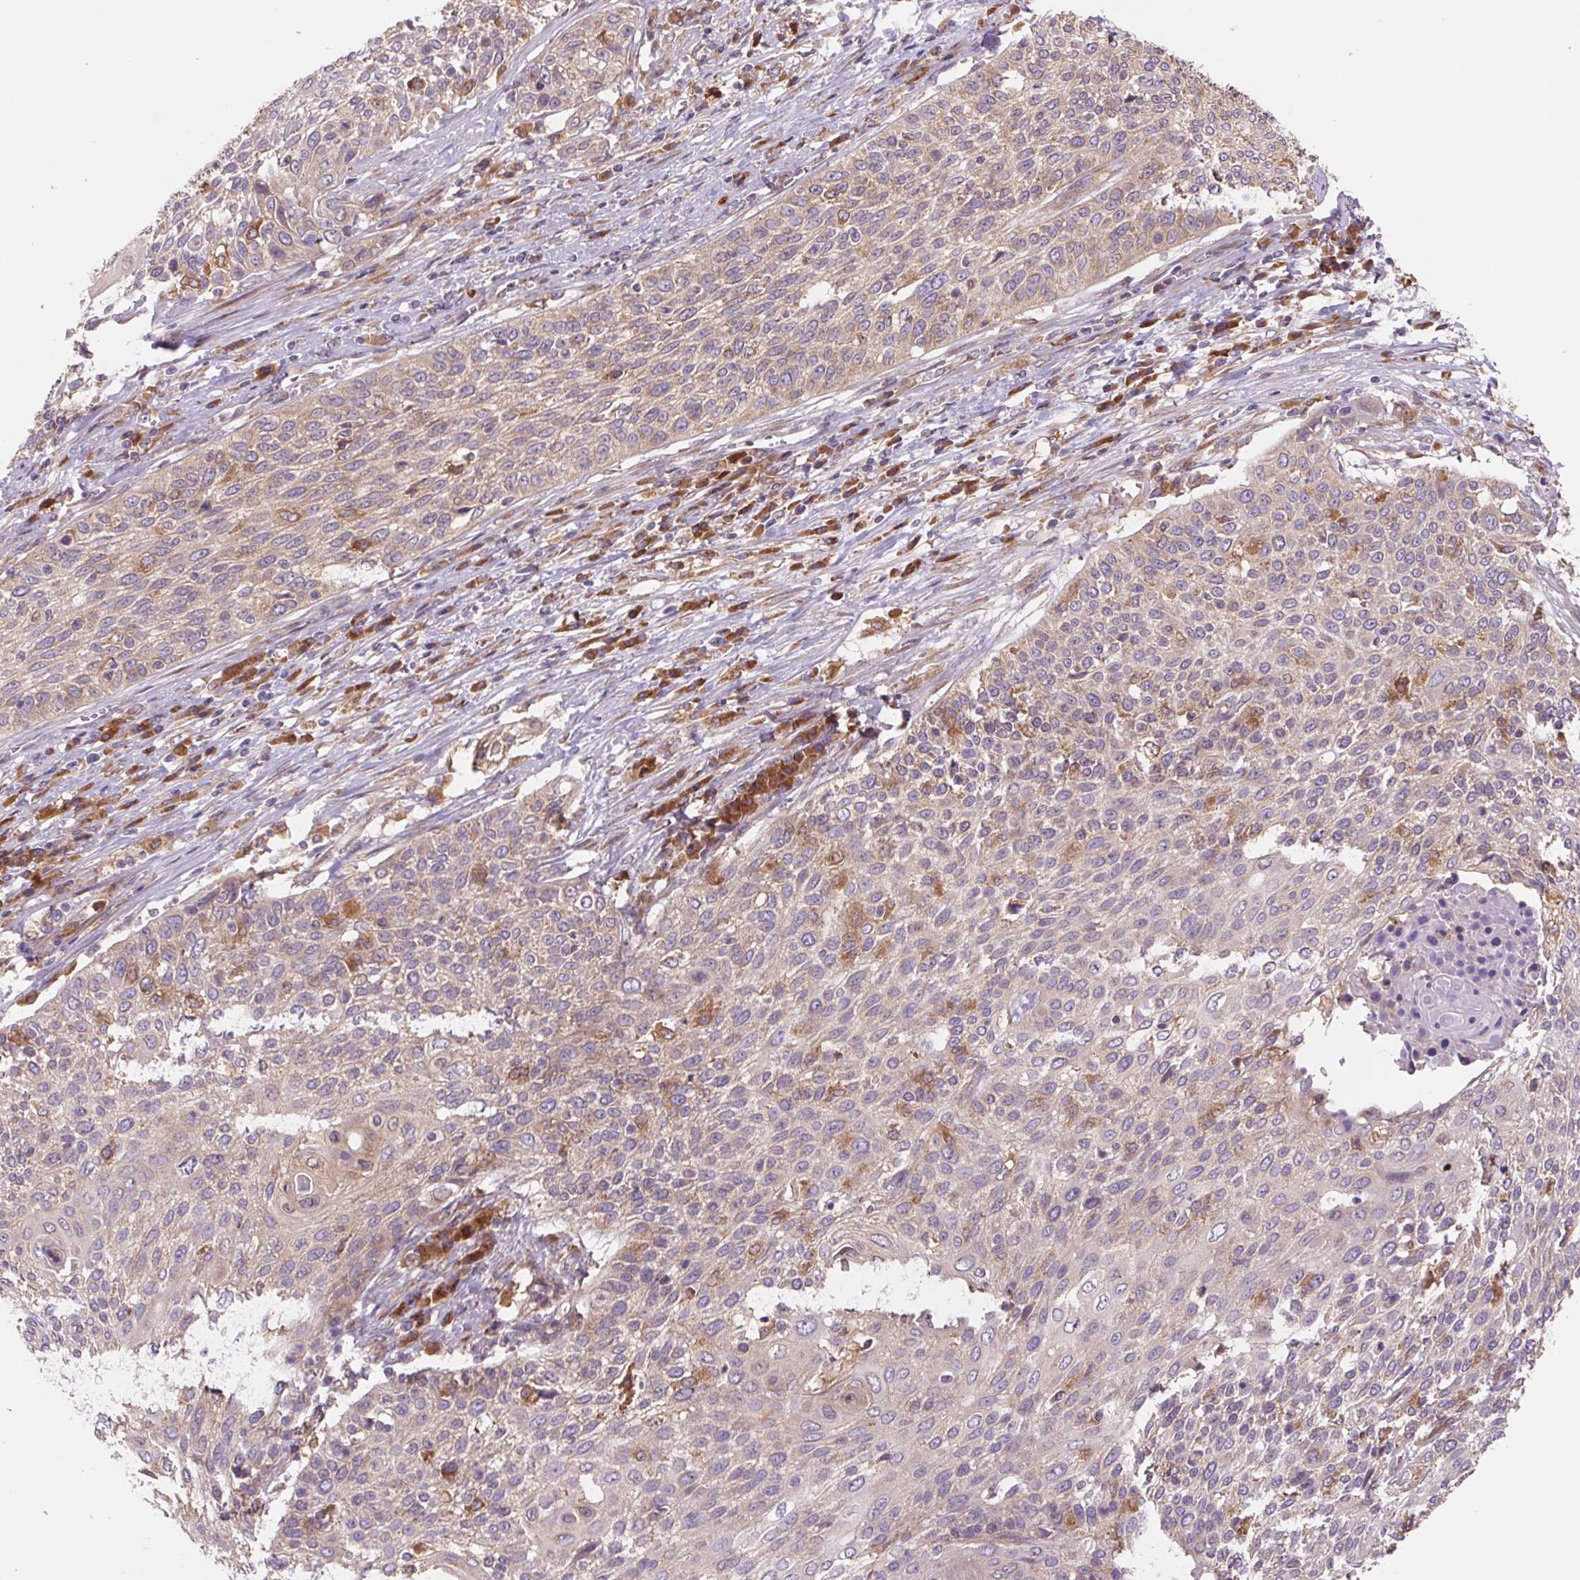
{"staining": {"intensity": "weak", "quantity": "25%-75%", "location": "cytoplasmic/membranous"}, "tissue": "cervical cancer", "cell_type": "Tumor cells", "image_type": "cancer", "snomed": [{"axis": "morphology", "description": "Squamous cell carcinoma, NOS"}, {"axis": "topography", "description": "Cervix"}], "caption": "IHC of human cervical squamous cell carcinoma shows low levels of weak cytoplasmic/membranous positivity in about 25%-75% of tumor cells.", "gene": "RAB1A", "patient": {"sex": "female", "age": 31}}